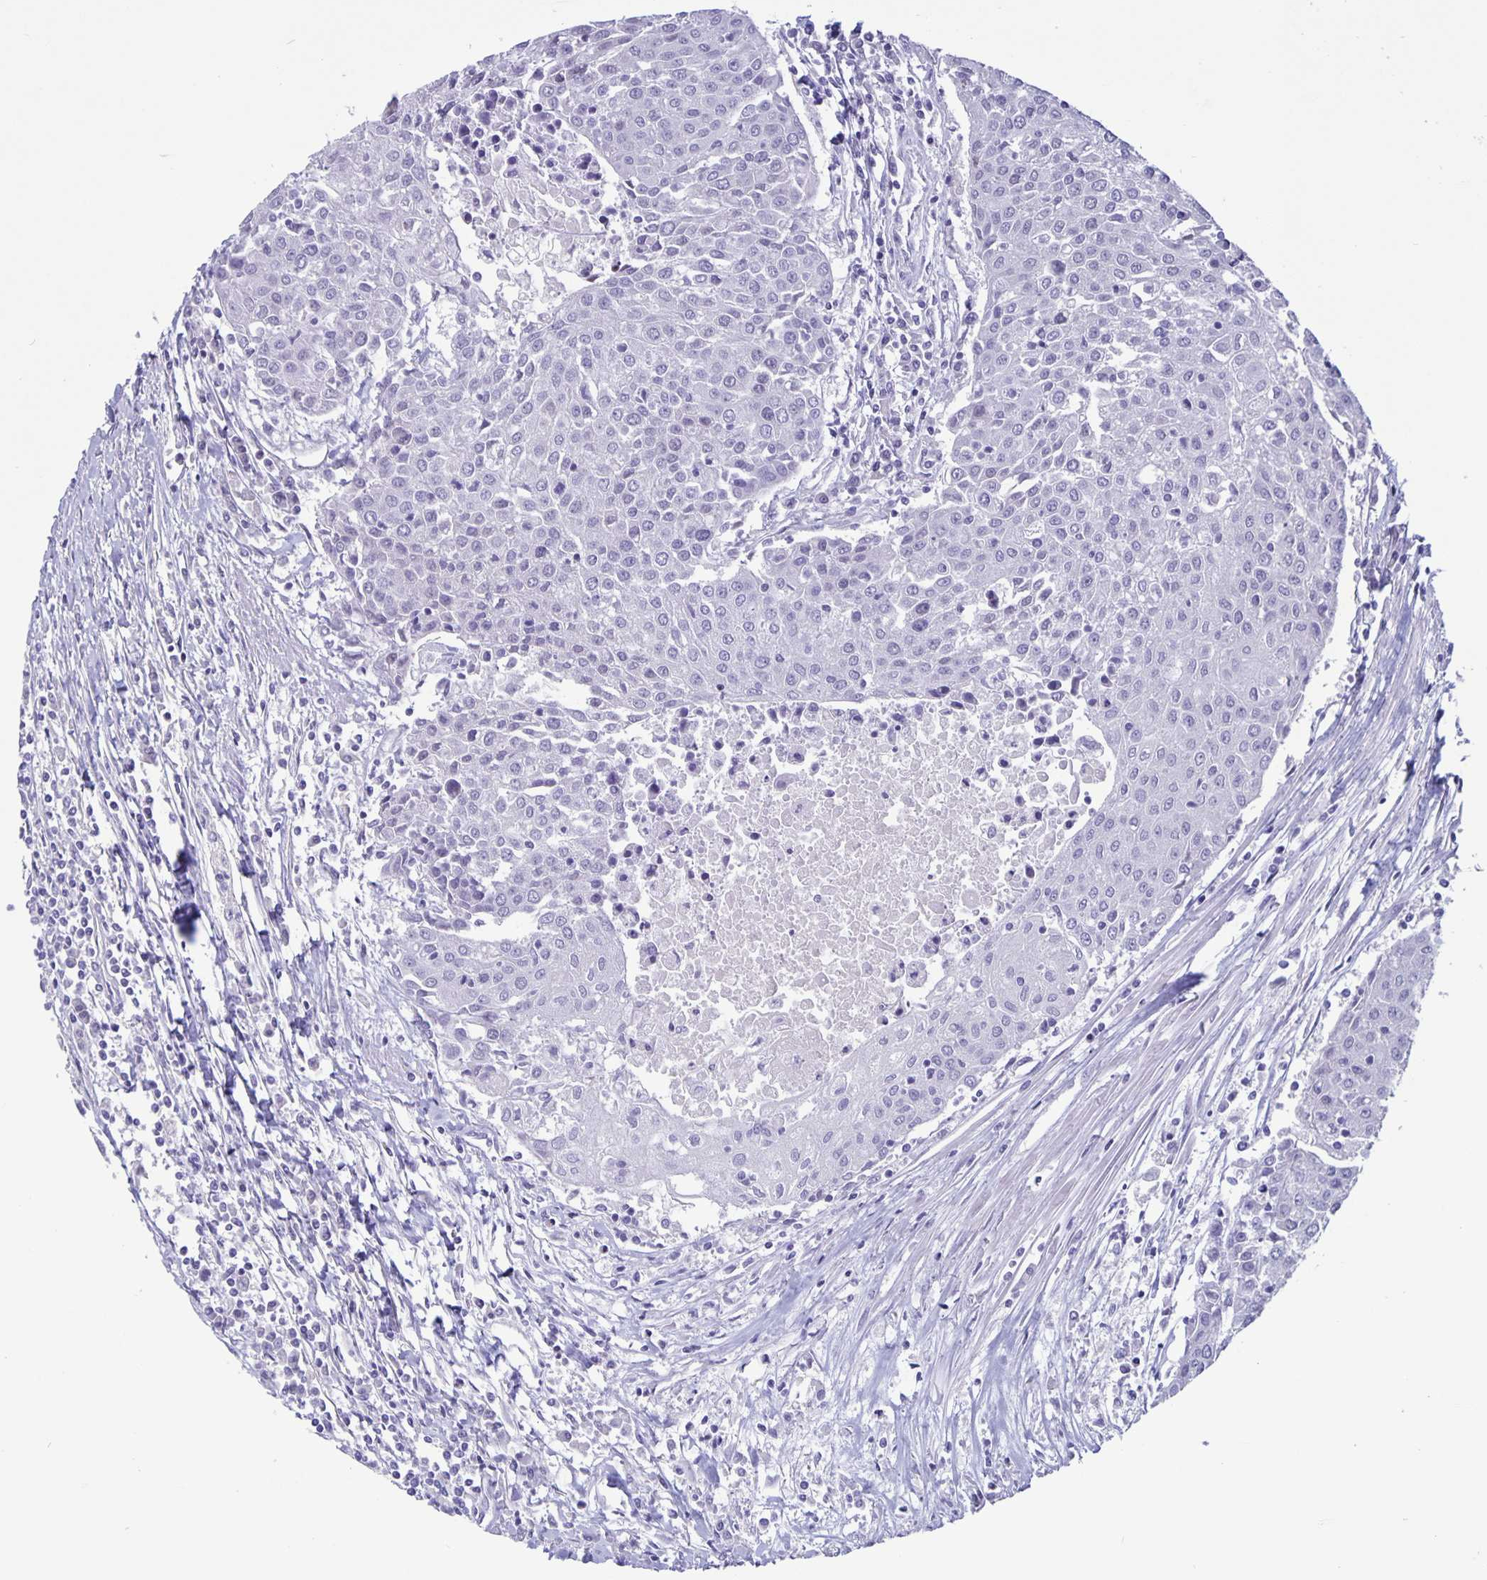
{"staining": {"intensity": "negative", "quantity": "none", "location": "none"}, "tissue": "urothelial cancer", "cell_type": "Tumor cells", "image_type": "cancer", "snomed": [{"axis": "morphology", "description": "Urothelial carcinoma, High grade"}, {"axis": "topography", "description": "Urinary bladder"}], "caption": "Immunohistochemistry (IHC) histopathology image of neoplastic tissue: human high-grade urothelial carcinoma stained with DAB (3,3'-diaminobenzidine) displays no significant protein staining in tumor cells.", "gene": "BPIFA3", "patient": {"sex": "female", "age": 85}}